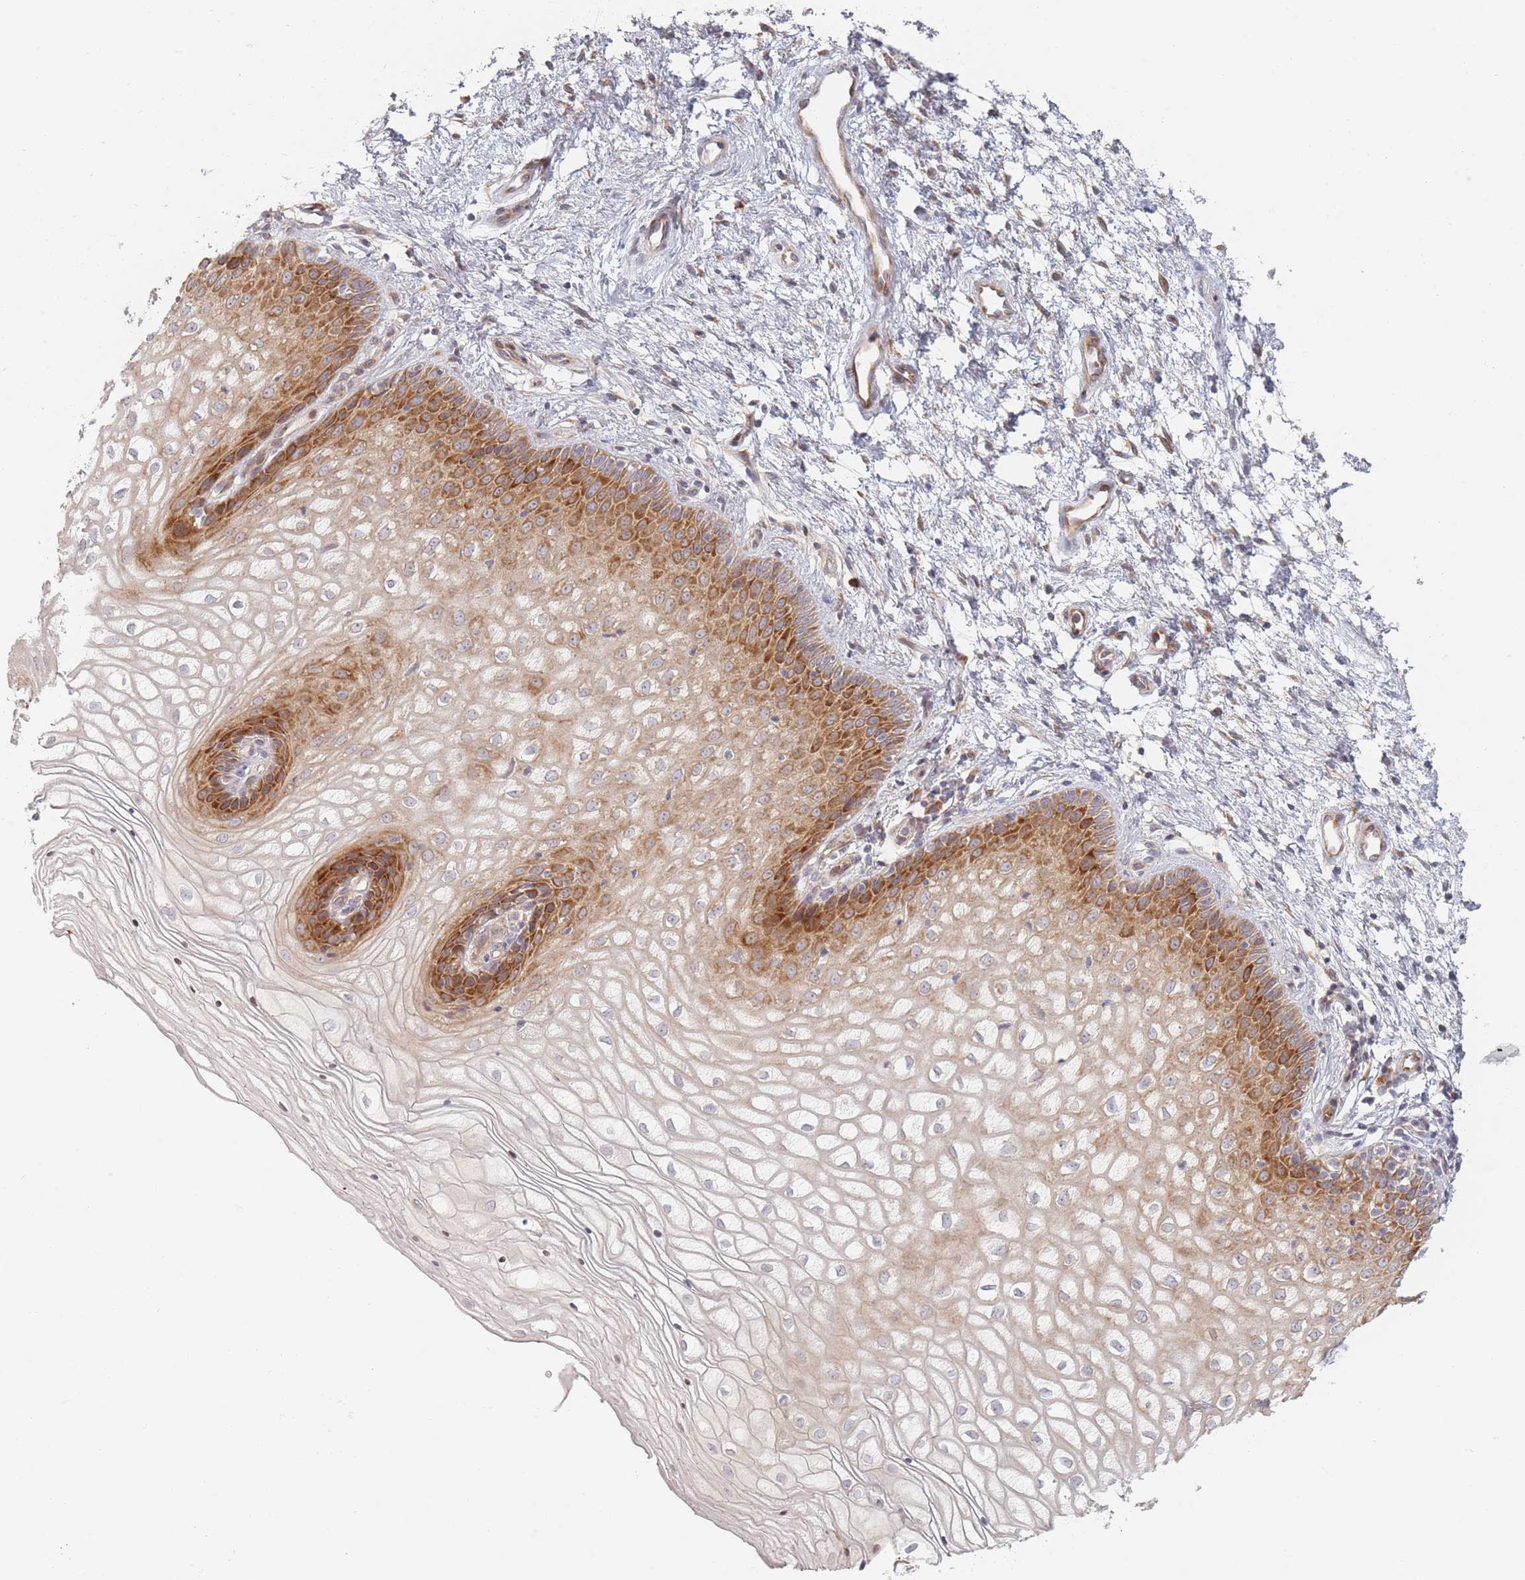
{"staining": {"intensity": "moderate", "quantity": "25%-75%", "location": "cytoplasmic/membranous"}, "tissue": "vagina", "cell_type": "Squamous epithelial cells", "image_type": "normal", "snomed": [{"axis": "morphology", "description": "Normal tissue, NOS"}, {"axis": "topography", "description": "Vagina"}], "caption": "Moderate cytoplasmic/membranous staining is seen in approximately 25%-75% of squamous epithelial cells in normal vagina.", "gene": "ZKSCAN7", "patient": {"sex": "female", "age": 34}}